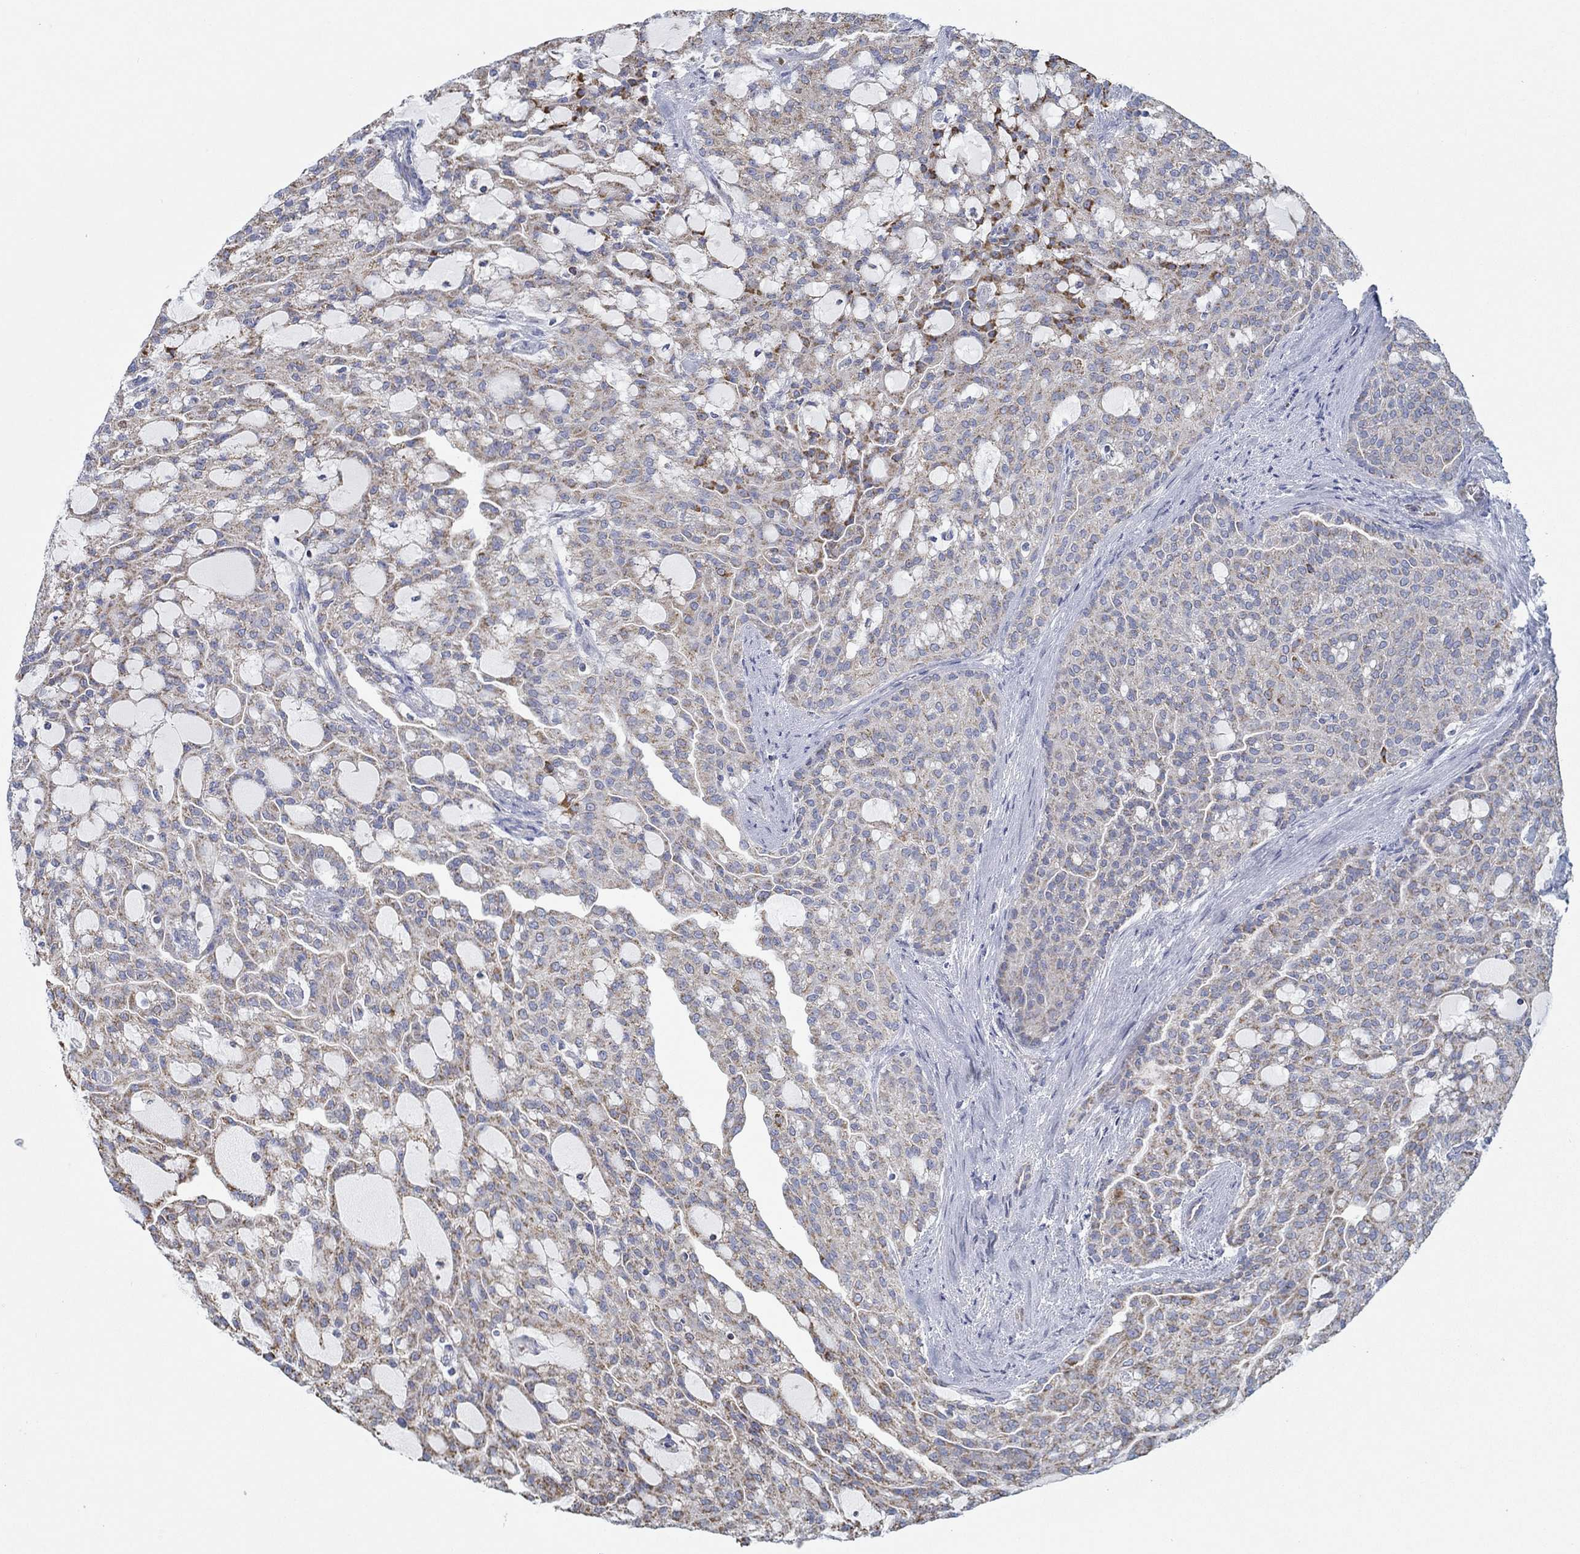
{"staining": {"intensity": "moderate", "quantity": ">75%", "location": "cytoplasmic/membranous"}, "tissue": "renal cancer", "cell_type": "Tumor cells", "image_type": "cancer", "snomed": [{"axis": "morphology", "description": "Adenocarcinoma, NOS"}, {"axis": "topography", "description": "Kidney"}], "caption": "Human adenocarcinoma (renal) stained for a protein (brown) displays moderate cytoplasmic/membranous positive positivity in approximately >75% of tumor cells.", "gene": "GLOD5", "patient": {"sex": "male", "age": 63}}